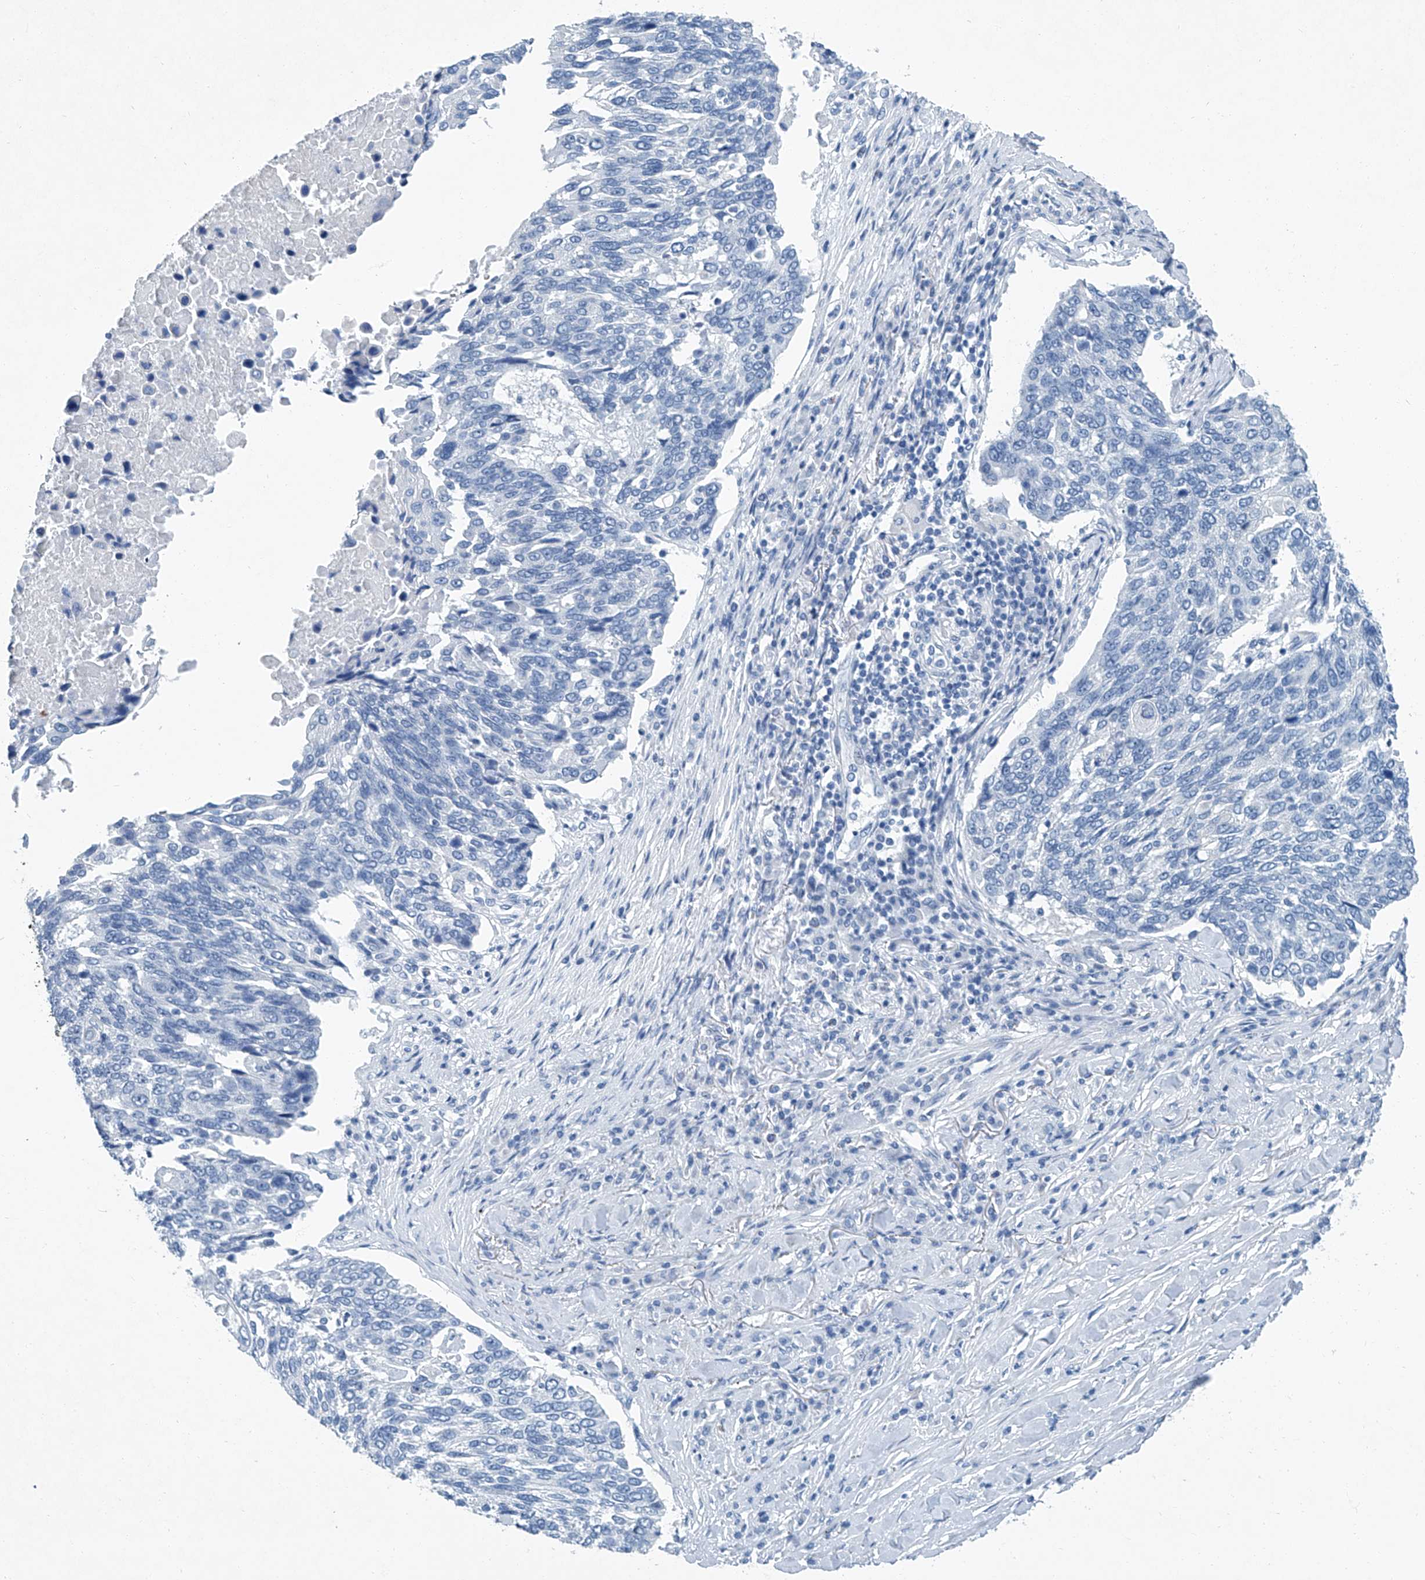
{"staining": {"intensity": "negative", "quantity": "none", "location": "none"}, "tissue": "lung cancer", "cell_type": "Tumor cells", "image_type": "cancer", "snomed": [{"axis": "morphology", "description": "Squamous cell carcinoma, NOS"}, {"axis": "topography", "description": "Lung"}], "caption": "DAB immunohistochemical staining of human squamous cell carcinoma (lung) shows no significant expression in tumor cells. The staining was performed using DAB to visualize the protein expression in brown, while the nuclei were stained in blue with hematoxylin (Magnification: 20x).", "gene": "CYP2A7", "patient": {"sex": "male", "age": 66}}